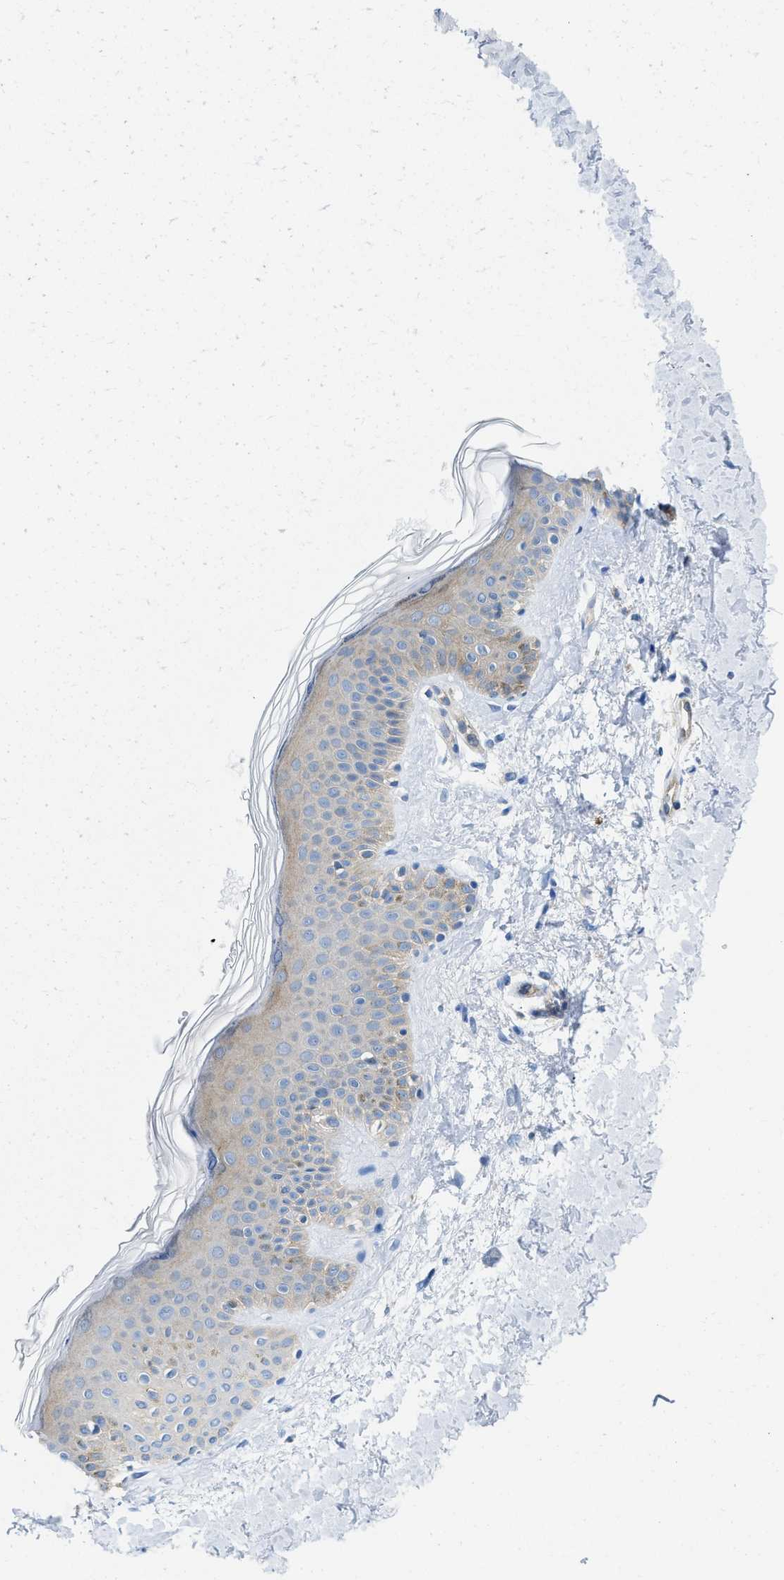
{"staining": {"intensity": "negative", "quantity": "none", "location": "none"}, "tissue": "skin", "cell_type": "Fibroblasts", "image_type": "normal", "snomed": [{"axis": "morphology", "description": "Normal tissue, NOS"}, {"axis": "topography", "description": "Skin"}], "caption": "Micrograph shows no protein expression in fibroblasts of normal skin.", "gene": "PDLIM5", "patient": {"sex": "male", "age": 67}}